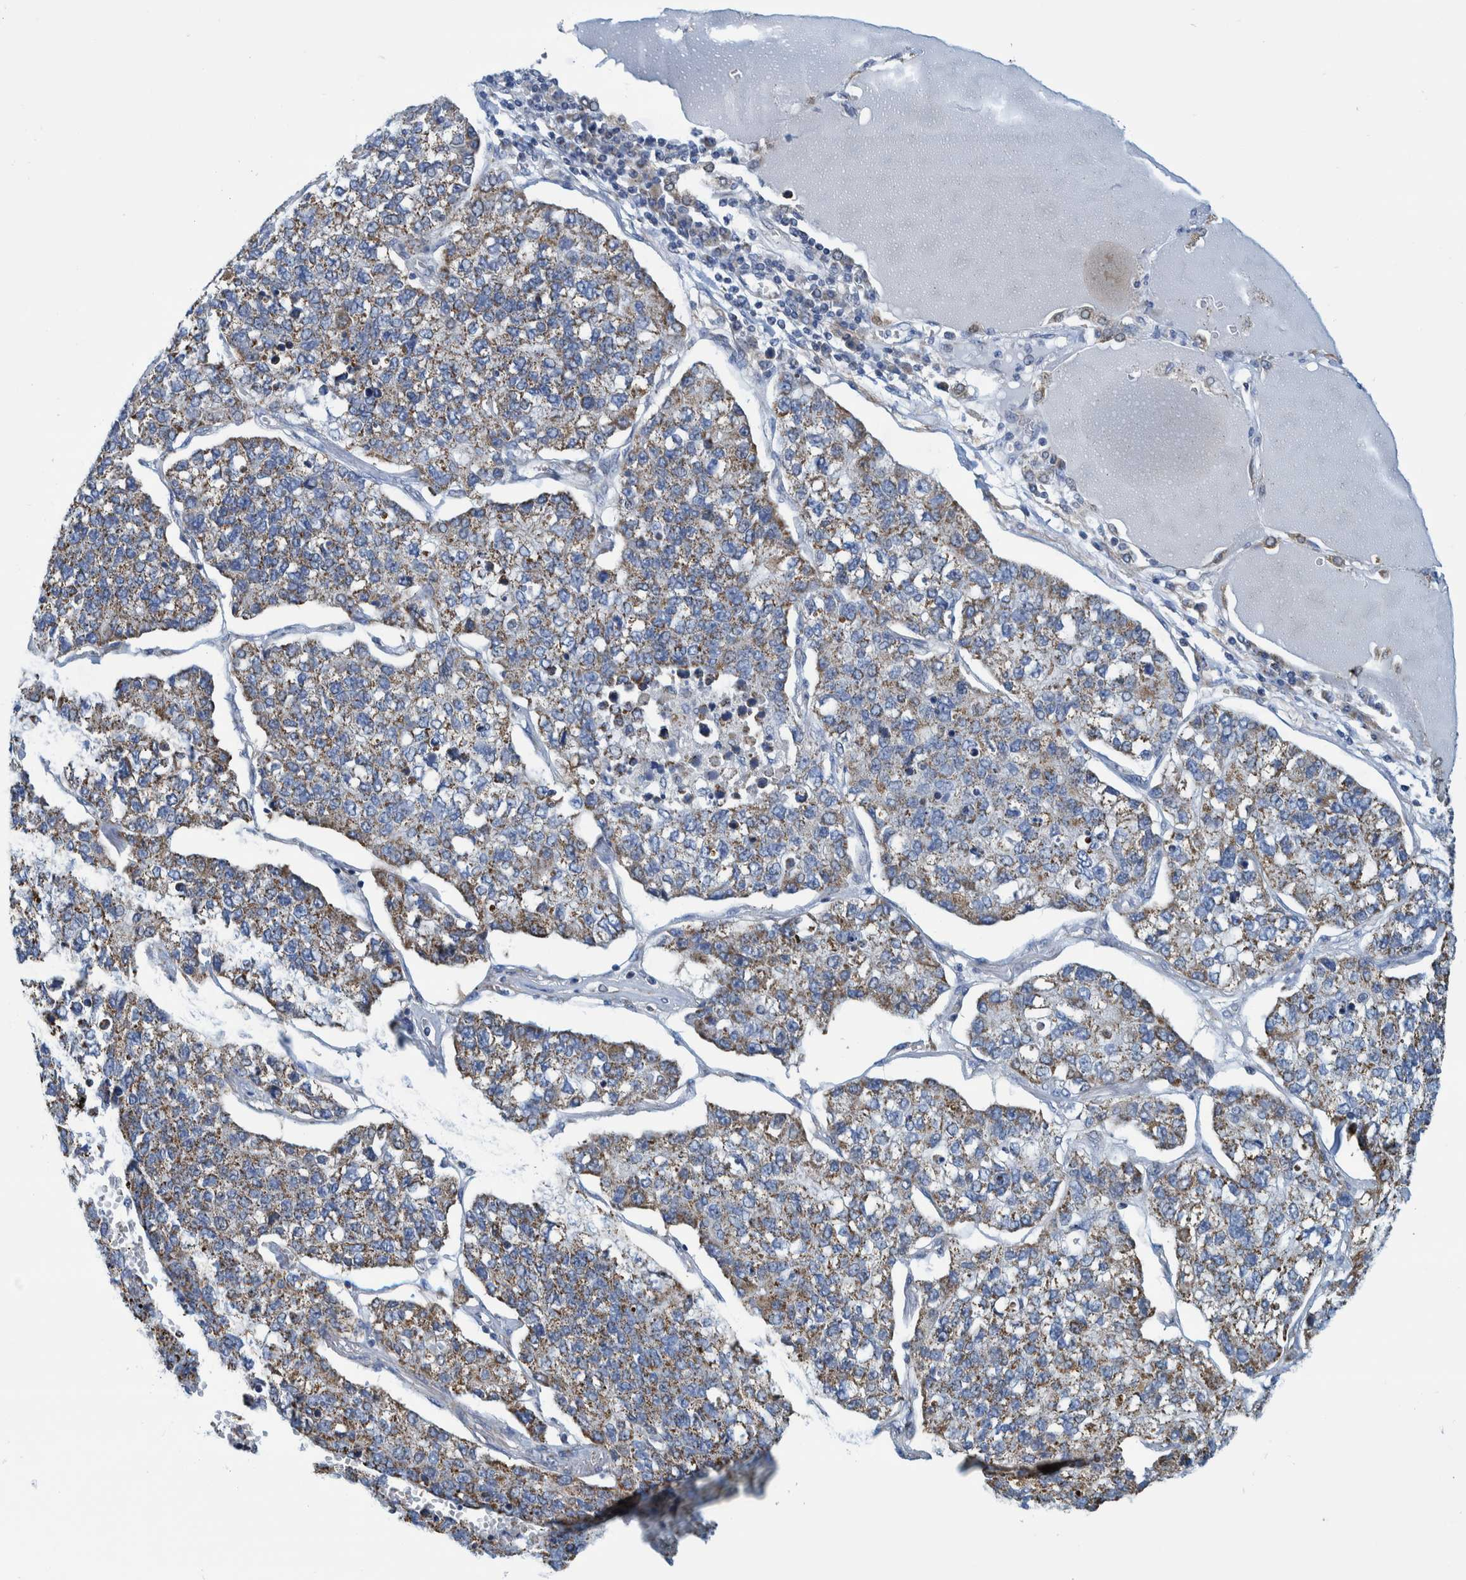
{"staining": {"intensity": "weak", "quantity": ">75%", "location": "cytoplasmic/membranous"}, "tissue": "lung cancer", "cell_type": "Tumor cells", "image_type": "cancer", "snomed": [{"axis": "morphology", "description": "Adenocarcinoma, NOS"}, {"axis": "topography", "description": "Lung"}], "caption": "This is an image of immunohistochemistry staining of adenocarcinoma (lung), which shows weak expression in the cytoplasmic/membranous of tumor cells.", "gene": "MRPS7", "patient": {"sex": "male", "age": 49}}